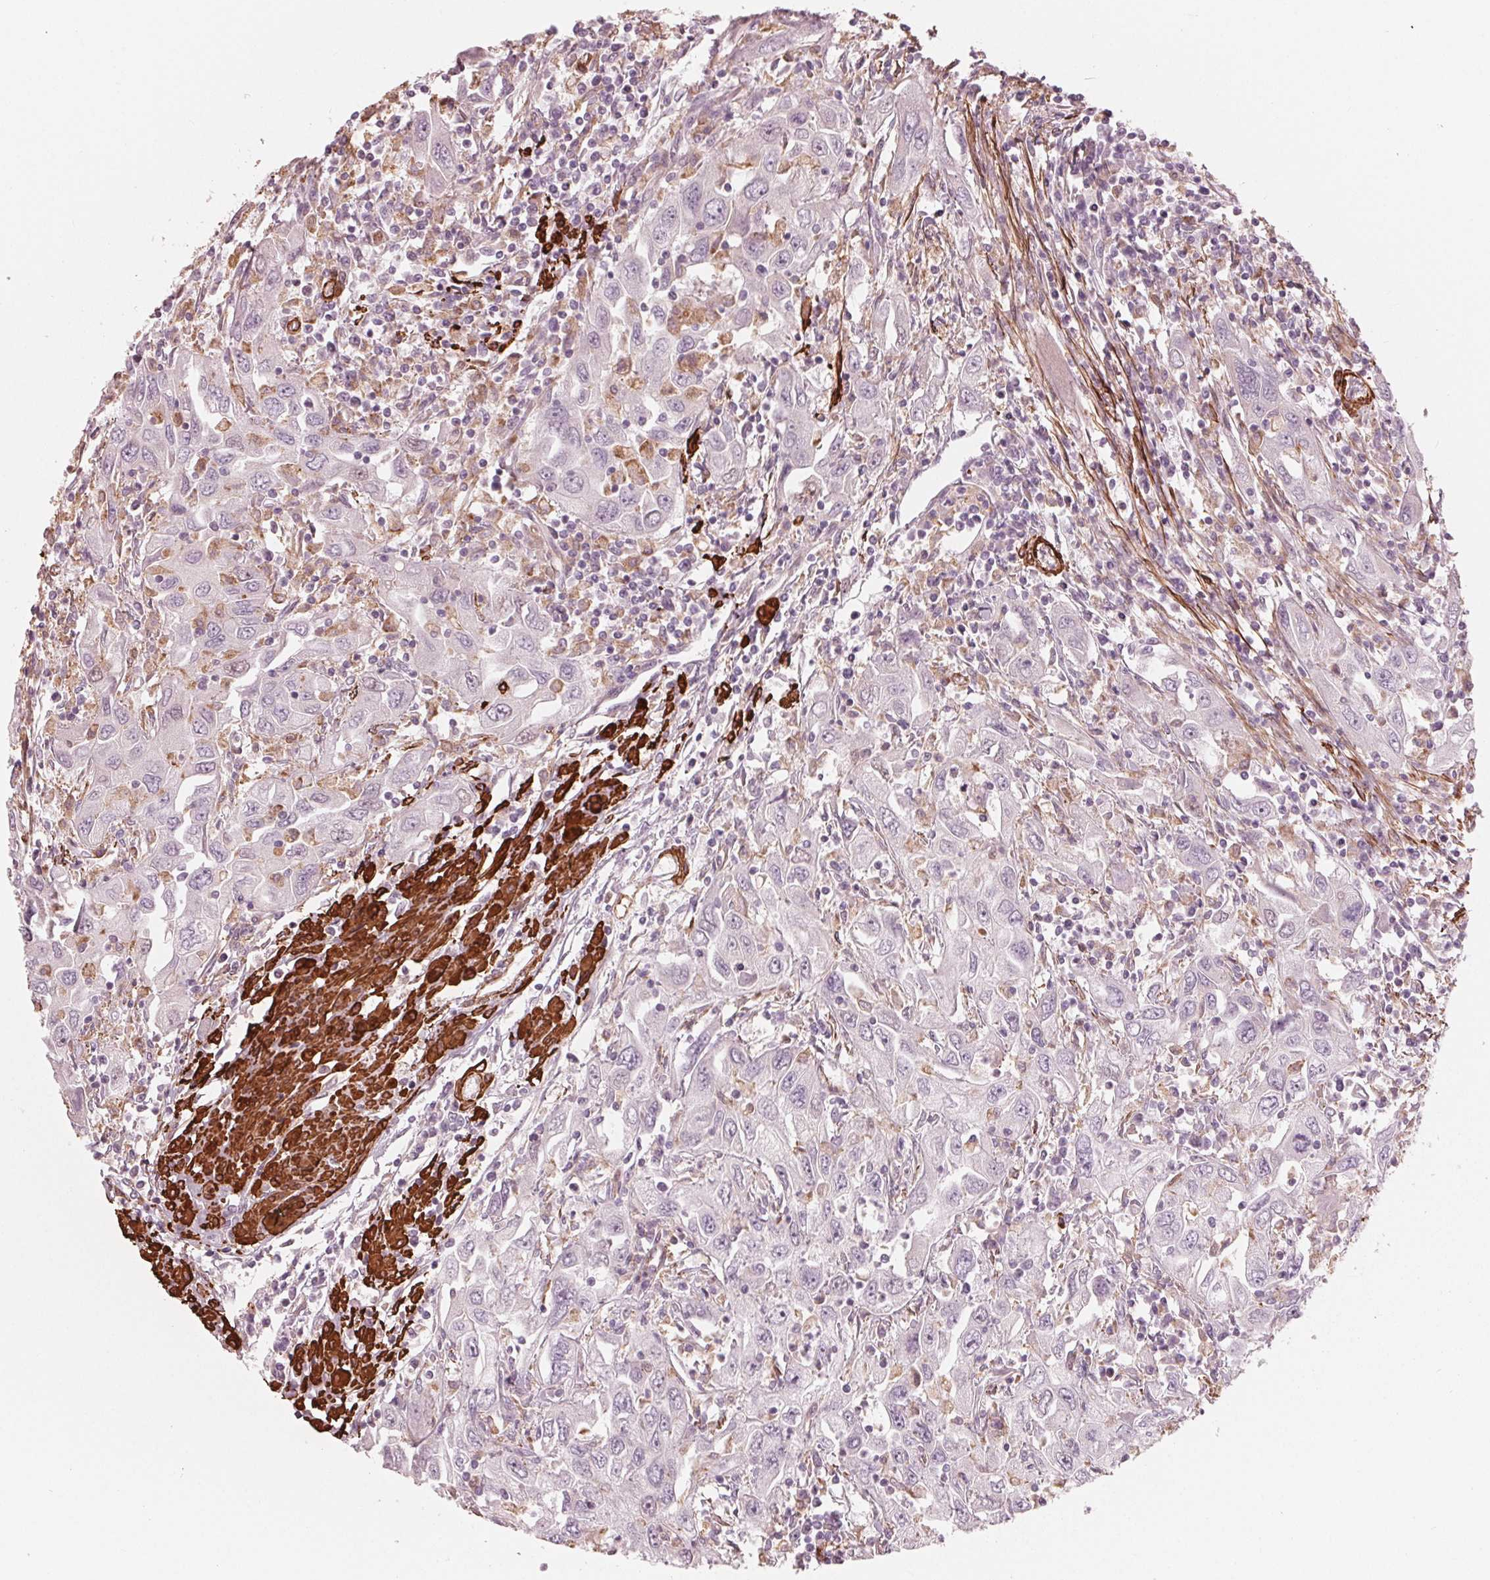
{"staining": {"intensity": "weak", "quantity": "<25%", "location": "cytoplasmic/membranous"}, "tissue": "urothelial cancer", "cell_type": "Tumor cells", "image_type": "cancer", "snomed": [{"axis": "morphology", "description": "Urothelial carcinoma, High grade"}, {"axis": "topography", "description": "Urinary bladder"}], "caption": "High magnification brightfield microscopy of urothelial carcinoma (high-grade) stained with DAB (3,3'-diaminobenzidine) (brown) and counterstained with hematoxylin (blue): tumor cells show no significant expression.", "gene": "MIER3", "patient": {"sex": "male", "age": 76}}